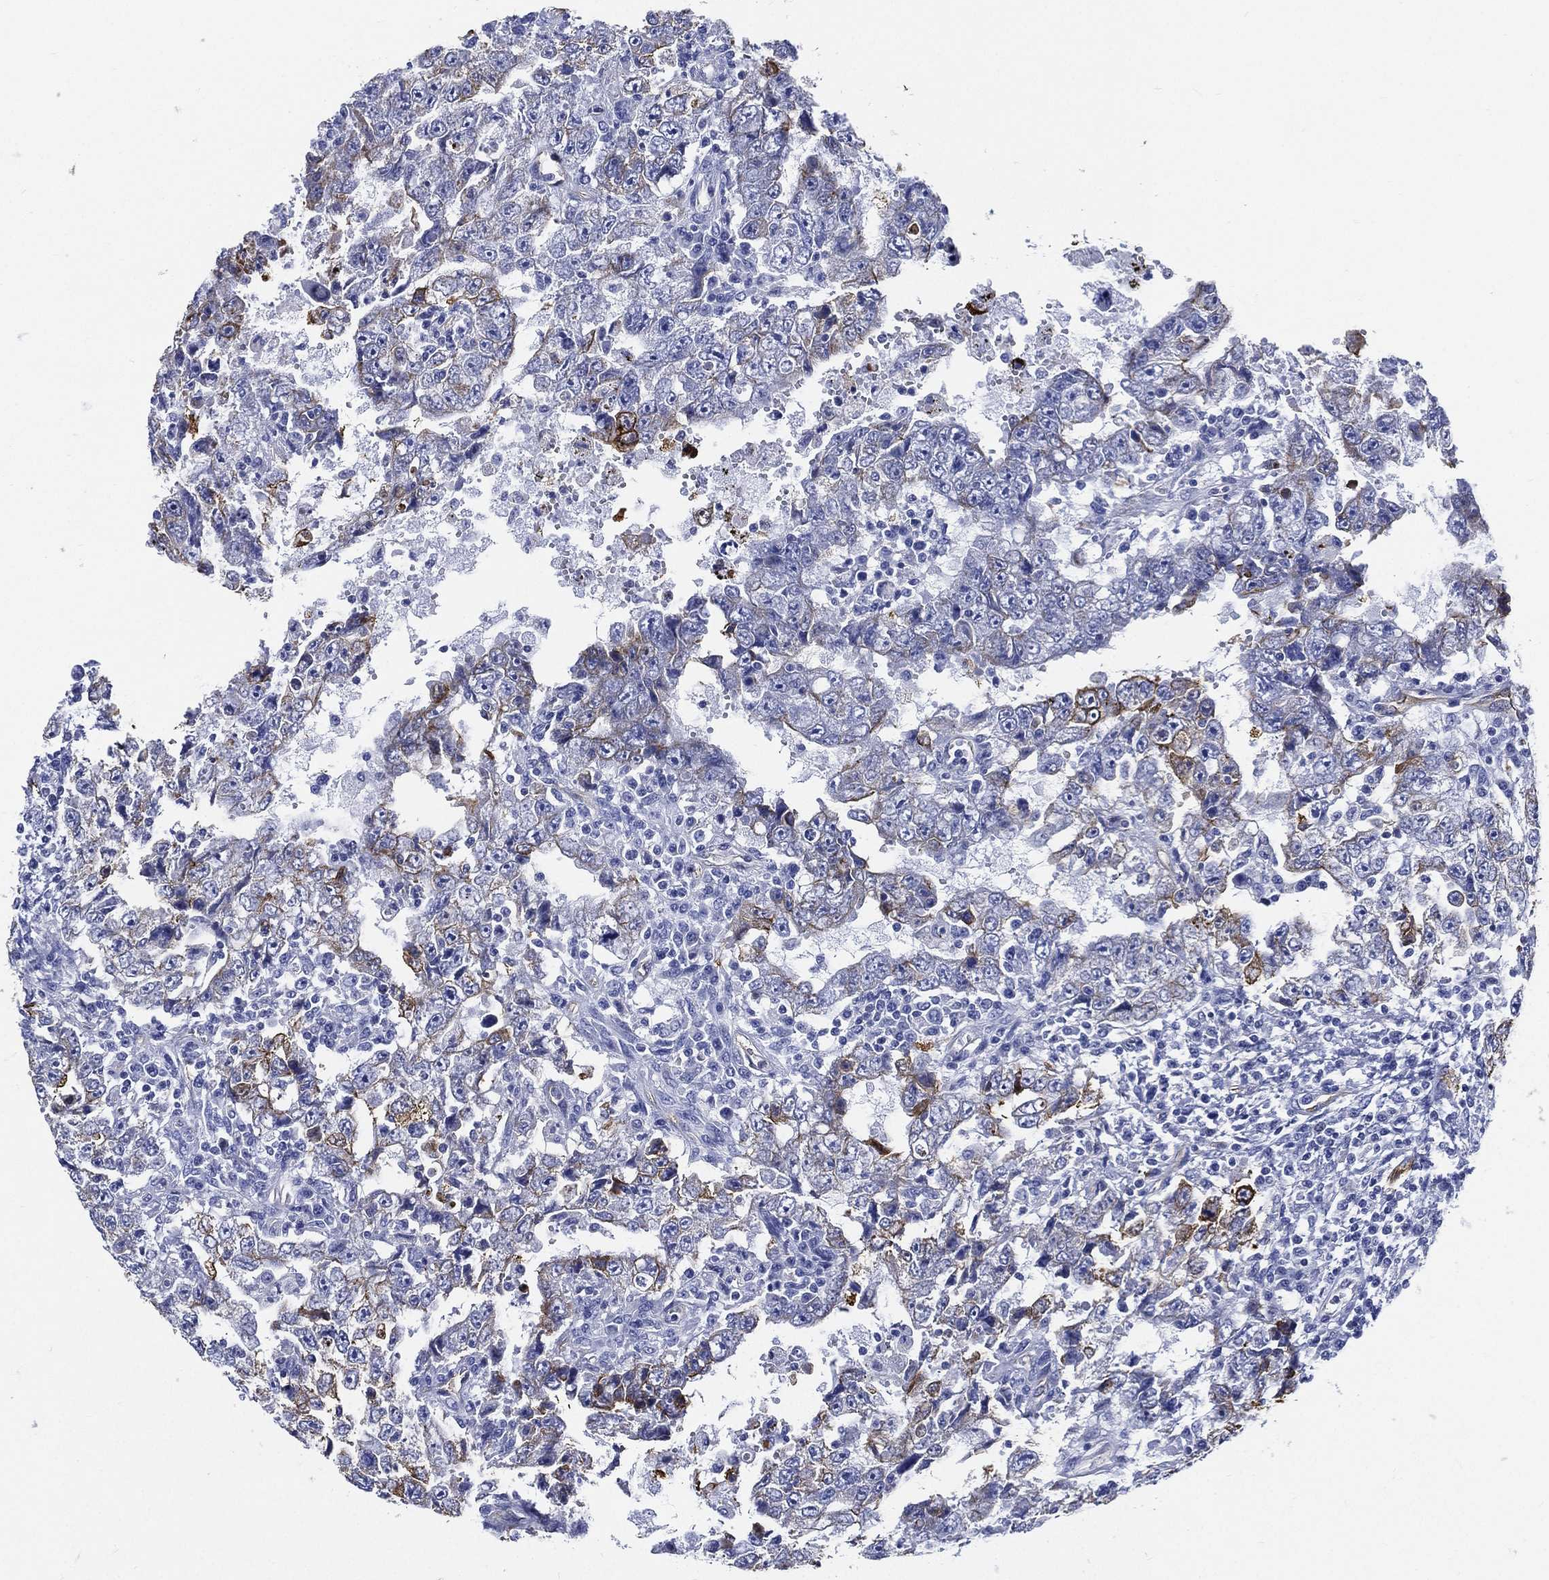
{"staining": {"intensity": "moderate", "quantity": "<25%", "location": "cytoplasmic/membranous"}, "tissue": "testis cancer", "cell_type": "Tumor cells", "image_type": "cancer", "snomed": [{"axis": "morphology", "description": "Carcinoma, Embryonal, NOS"}, {"axis": "topography", "description": "Testis"}], "caption": "This image demonstrates immunohistochemistry staining of testis cancer (embryonal carcinoma), with low moderate cytoplasmic/membranous expression in about <25% of tumor cells.", "gene": "NEDD9", "patient": {"sex": "male", "age": 26}}